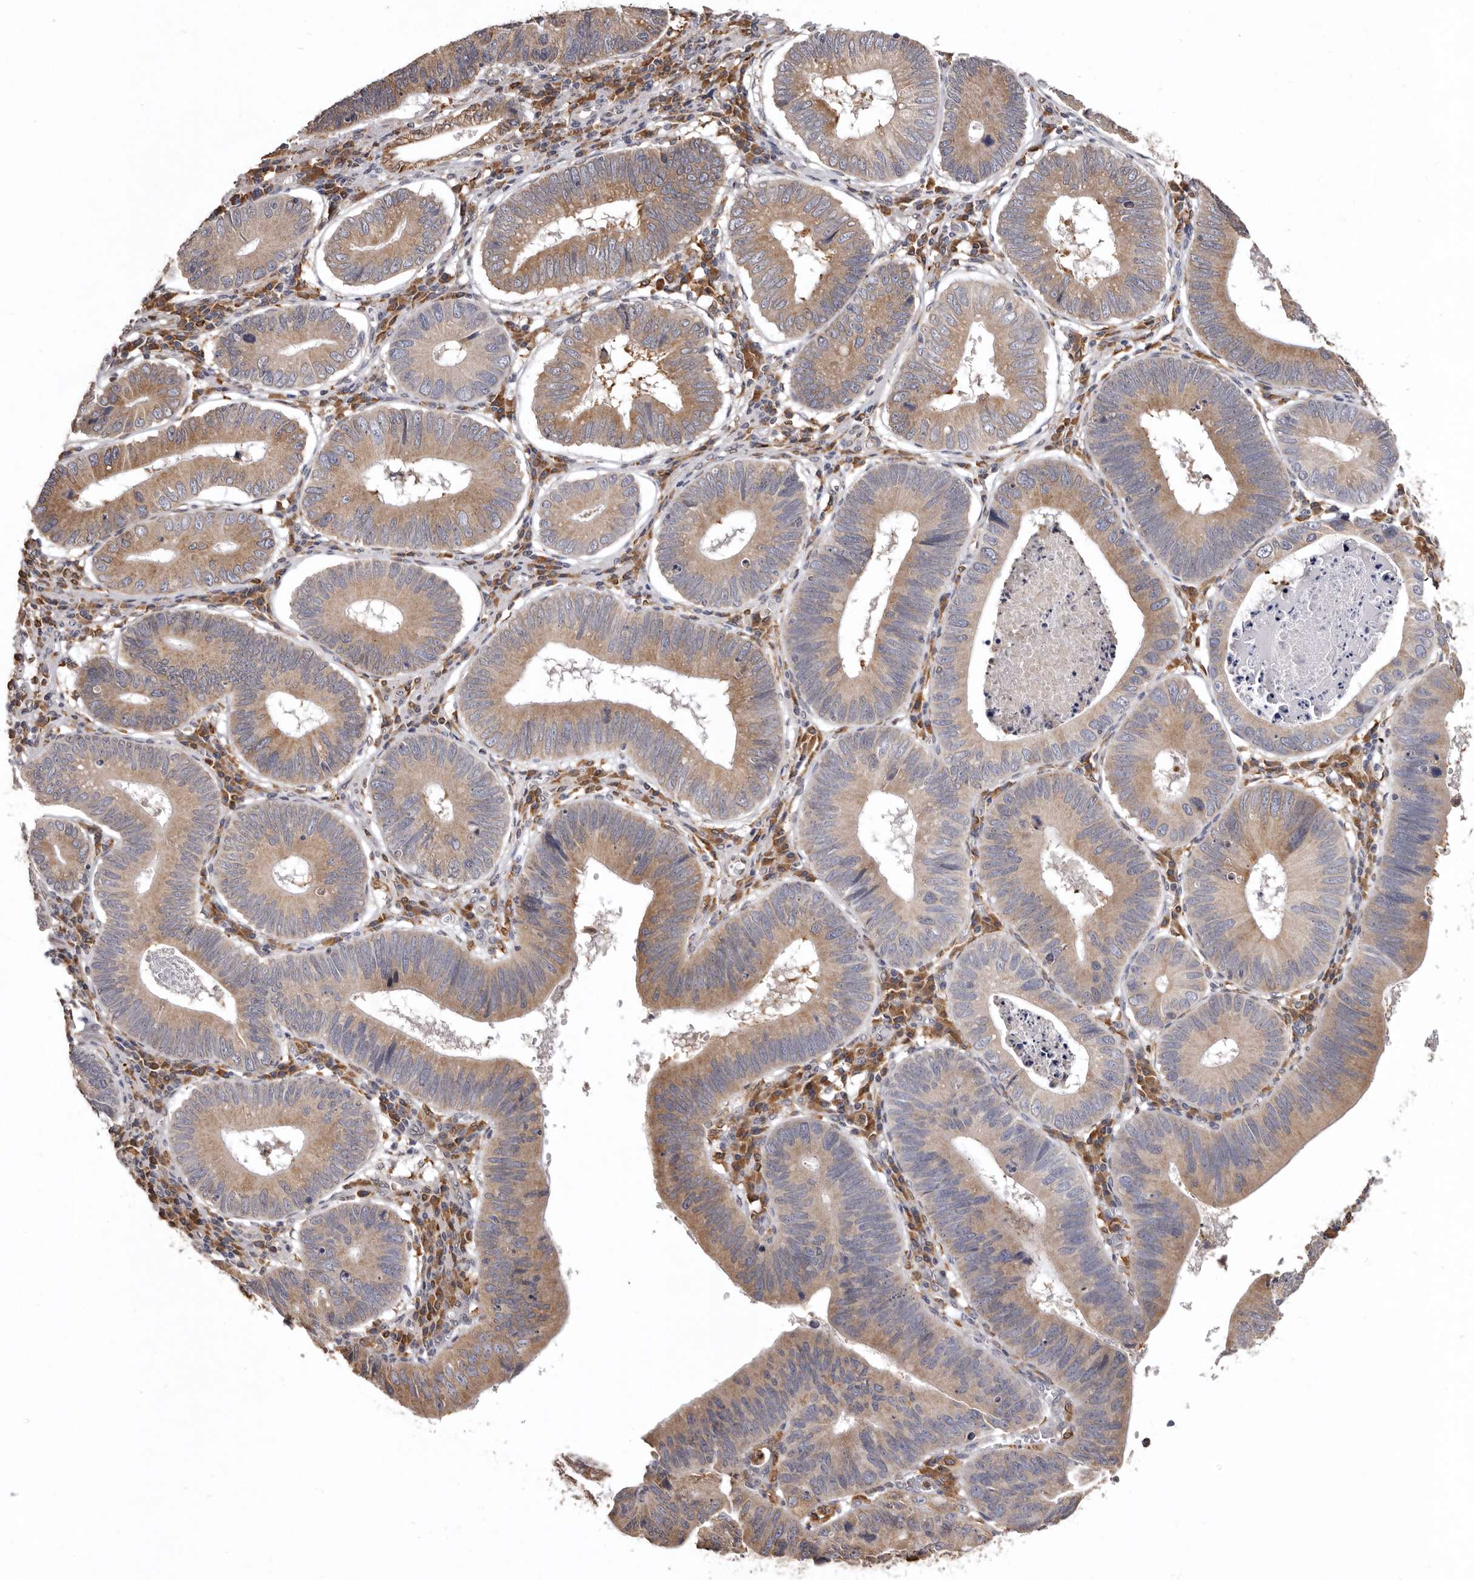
{"staining": {"intensity": "moderate", "quantity": ">75%", "location": "cytoplasmic/membranous"}, "tissue": "stomach cancer", "cell_type": "Tumor cells", "image_type": "cancer", "snomed": [{"axis": "morphology", "description": "Adenocarcinoma, NOS"}, {"axis": "topography", "description": "Stomach"}], "caption": "A histopathology image of human stomach adenocarcinoma stained for a protein displays moderate cytoplasmic/membranous brown staining in tumor cells.", "gene": "INKA2", "patient": {"sex": "male", "age": 59}}